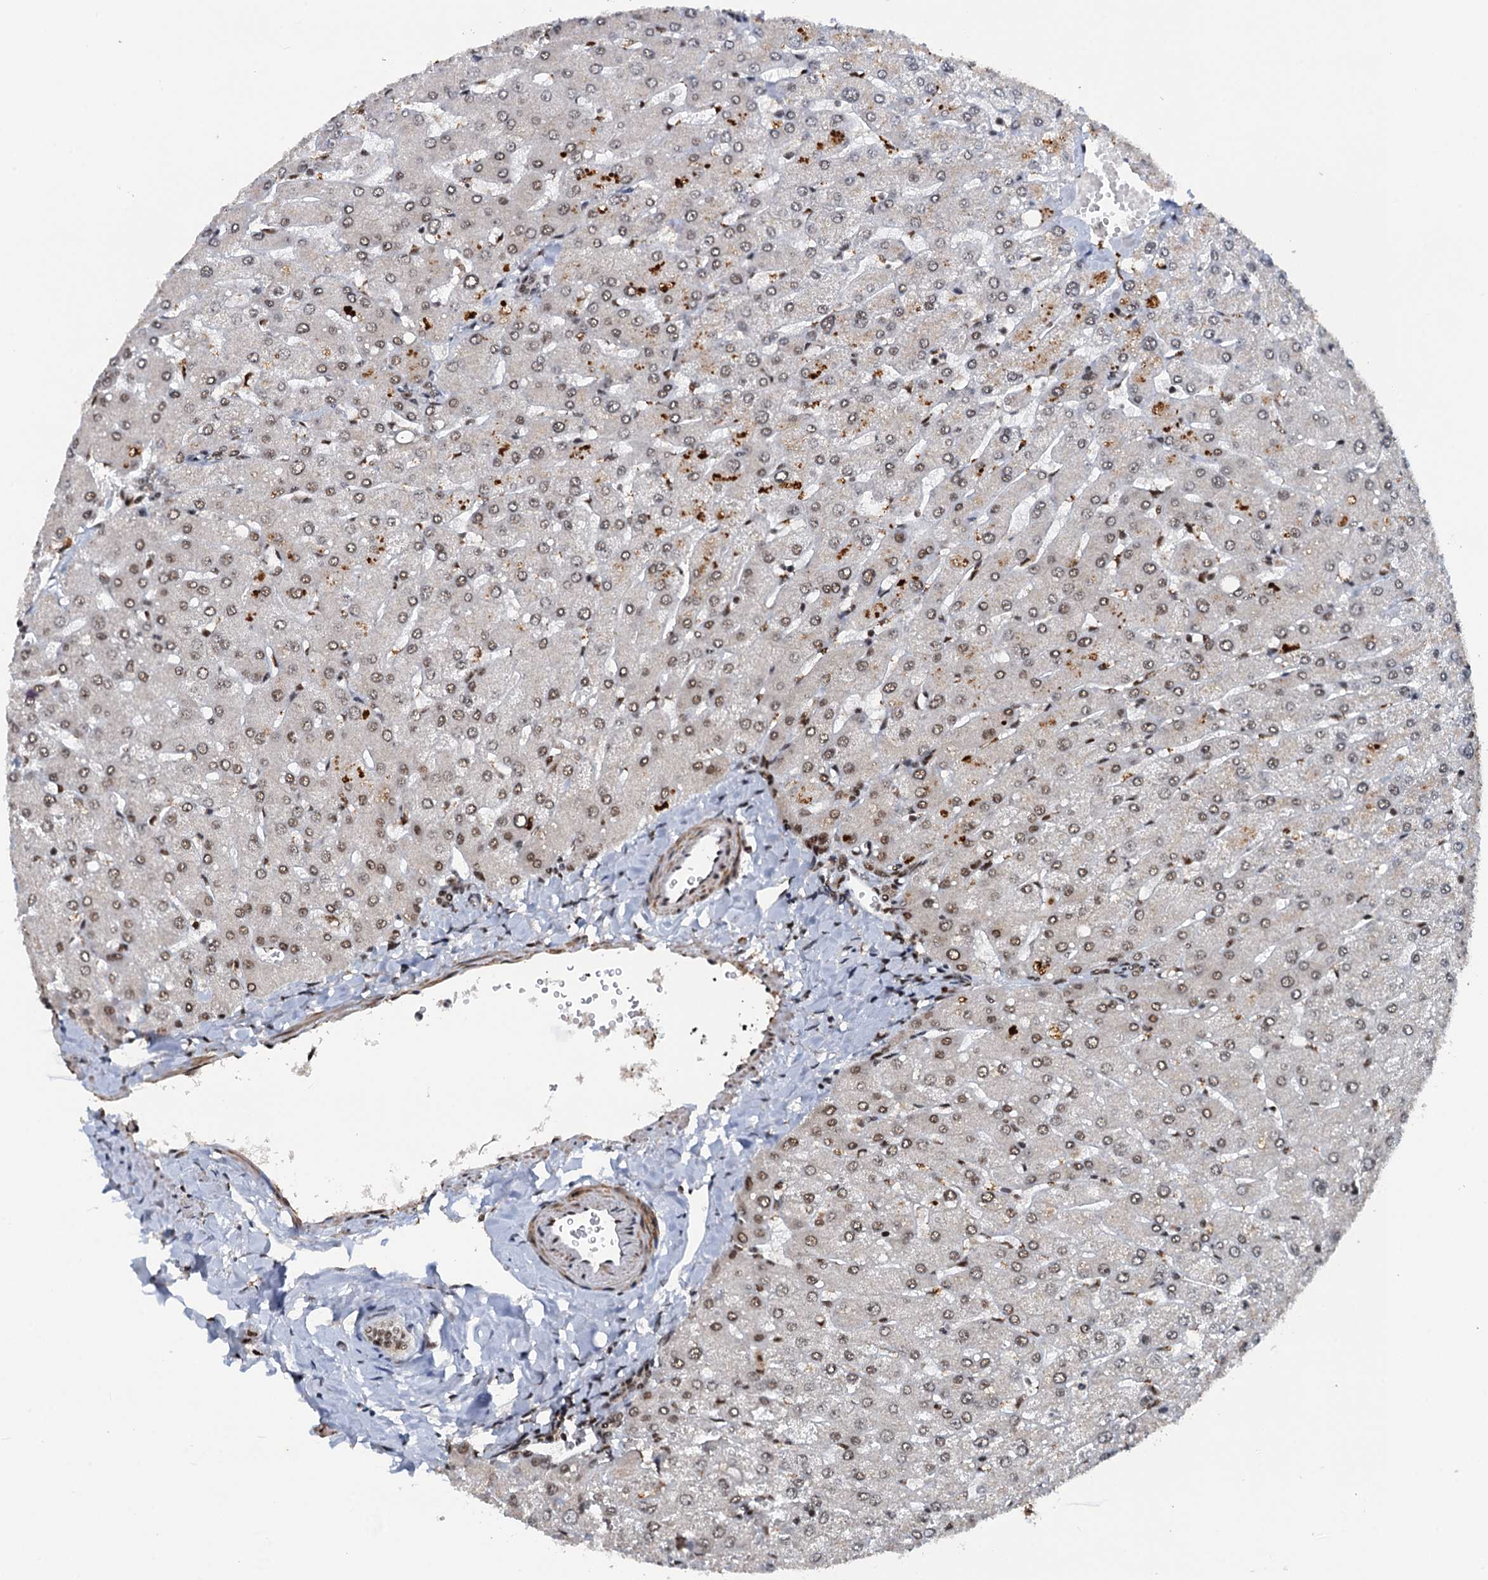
{"staining": {"intensity": "moderate", "quantity": ">75%", "location": "nuclear"}, "tissue": "liver", "cell_type": "Cholangiocytes", "image_type": "normal", "snomed": [{"axis": "morphology", "description": "Normal tissue, NOS"}, {"axis": "topography", "description": "Liver"}], "caption": "Immunohistochemical staining of normal human liver exhibits moderate nuclear protein positivity in approximately >75% of cholangiocytes. (DAB IHC with brightfield microscopy, high magnification).", "gene": "ZC3H18", "patient": {"sex": "male", "age": 55}}